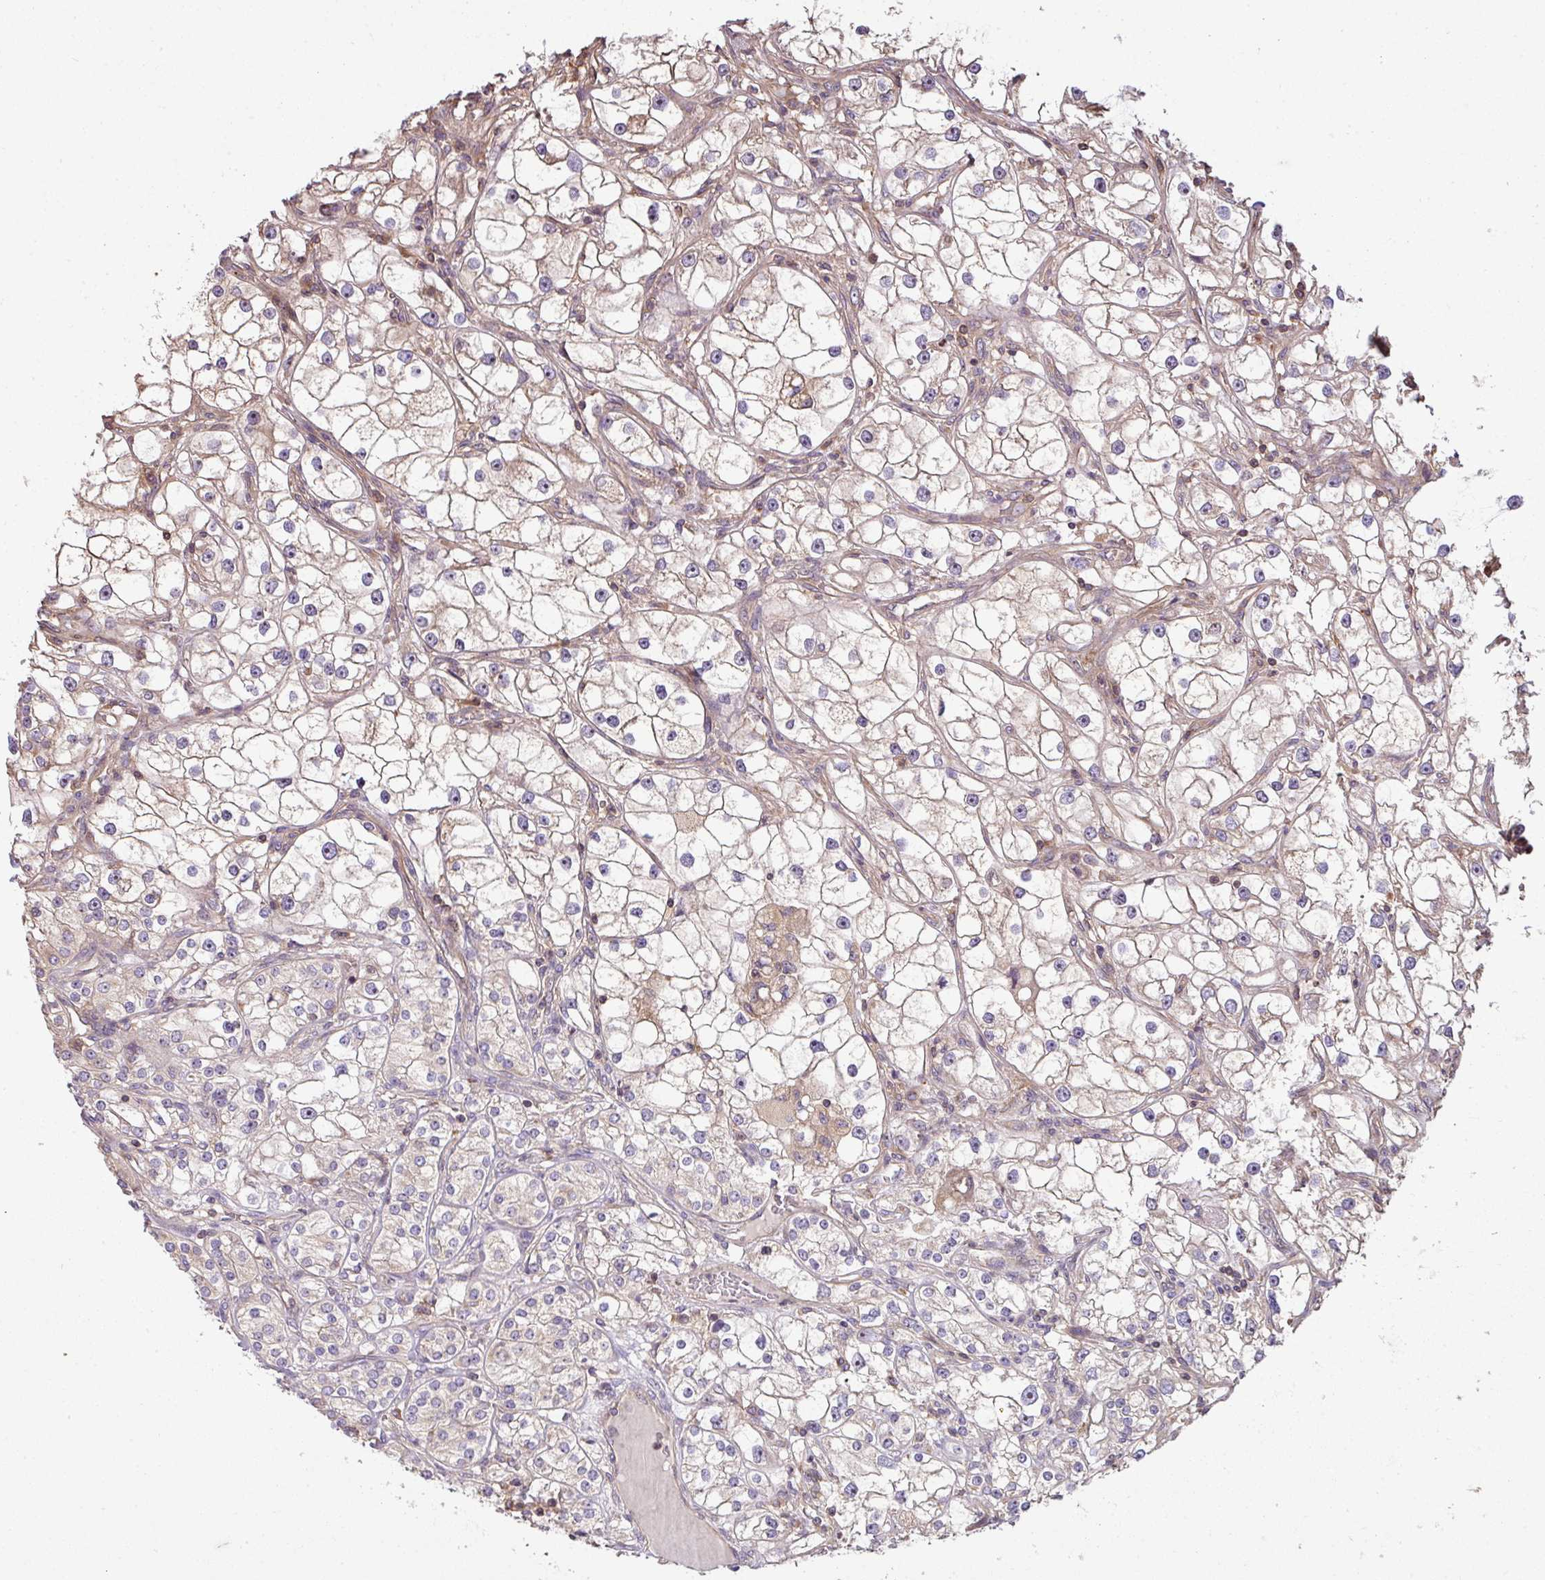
{"staining": {"intensity": "weak", "quantity": "<25%", "location": "cytoplasmic/membranous"}, "tissue": "renal cancer", "cell_type": "Tumor cells", "image_type": "cancer", "snomed": [{"axis": "morphology", "description": "Adenocarcinoma, NOS"}, {"axis": "topography", "description": "Kidney"}], "caption": "Protein analysis of adenocarcinoma (renal) reveals no significant expression in tumor cells.", "gene": "VENTX", "patient": {"sex": "male", "age": 77}}